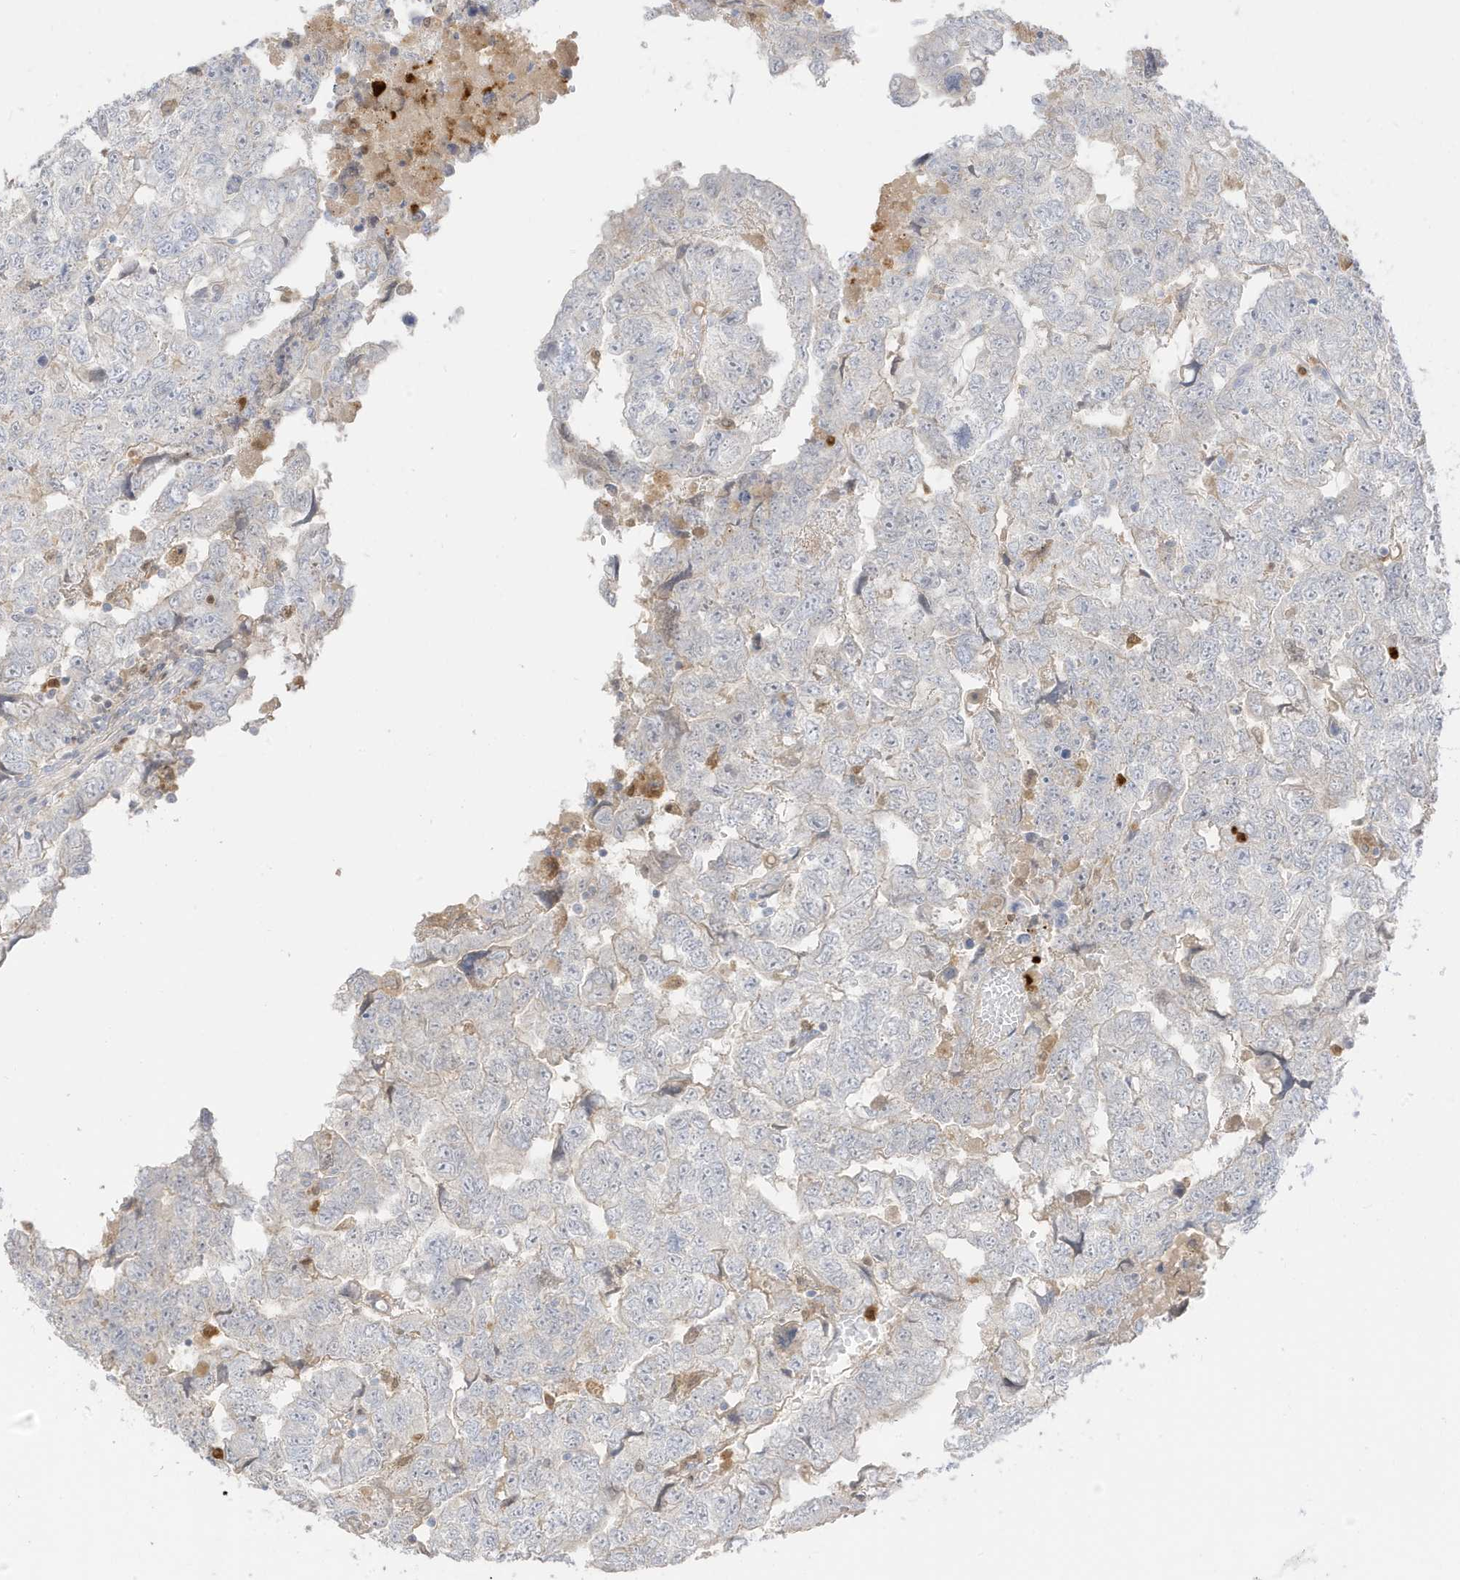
{"staining": {"intensity": "weak", "quantity": "<25%", "location": "cytoplasmic/membranous,nuclear"}, "tissue": "testis cancer", "cell_type": "Tumor cells", "image_type": "cancer", "snomed": [{"axis": "morphology", "description": "Carcinoma, Embryonal, NOS"}, {"axis": "topography", "description": "Testis"}], "caption": "Immunohistochemical staining of testis cancer (embryonal carcinoma) shows no significant expression in tumor cells. (DAB (3,3'-diaminobenzidine) immunohistochemistry, high magnification).", "gene": "GCA", "patient": {"sex": "male", "age": 36}}